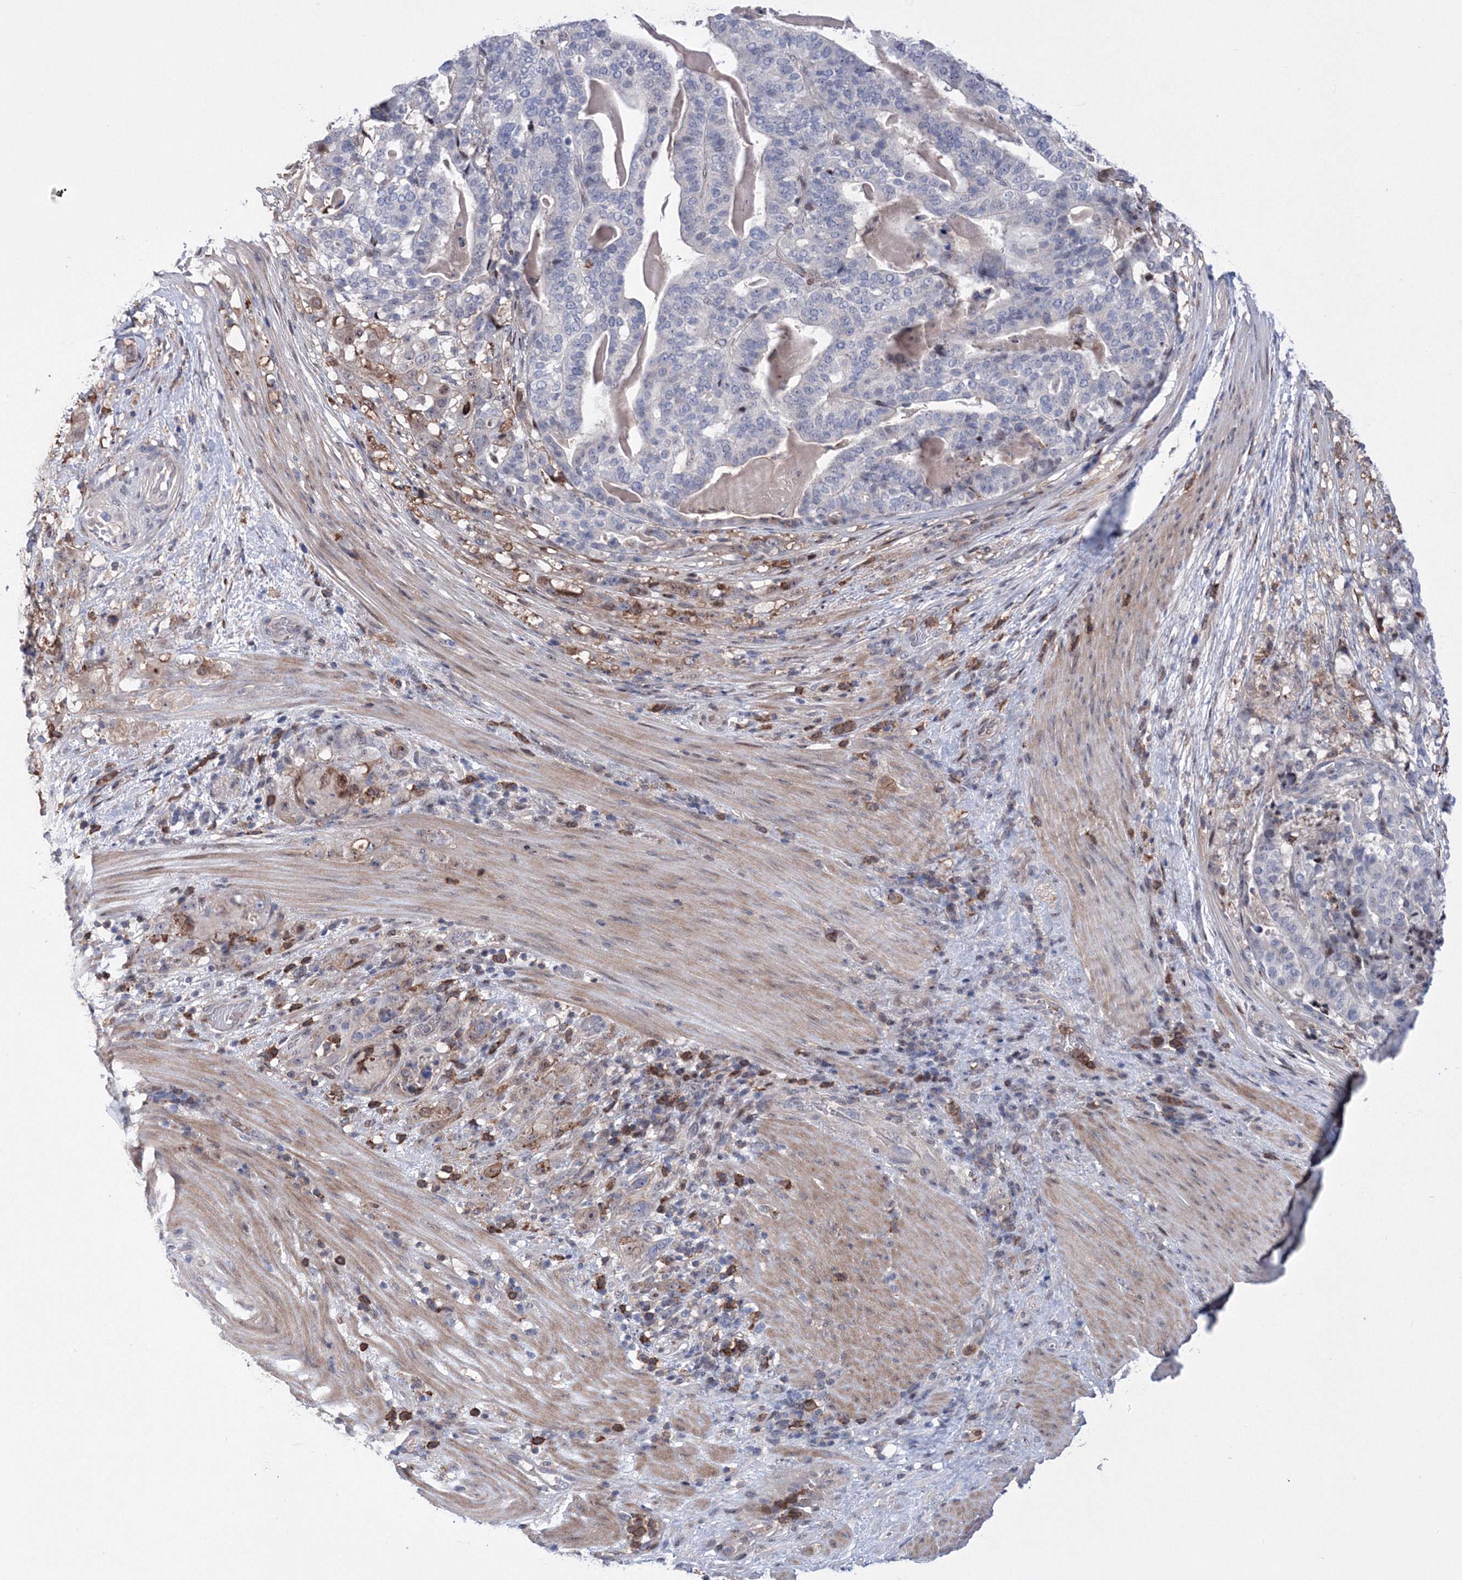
{"staining": {"intensity": "negative", "quantity": "none", "location": "none"}, "tissue": "stomach cancer", "cell_type": "Tumor cells", "image_type": "cancer", "snomed": [{"axis": "morphology", "description": "Adenocarcinoma, NOS"}, {"axis": "topography", "description": "Stomach"}], "caption": "This is an IHC photomicrograph of stomach cancer. There is no positivity in tumor cells.", "gene": "RNPEPL1", "patient": {"sex": "male", "age": 48}}